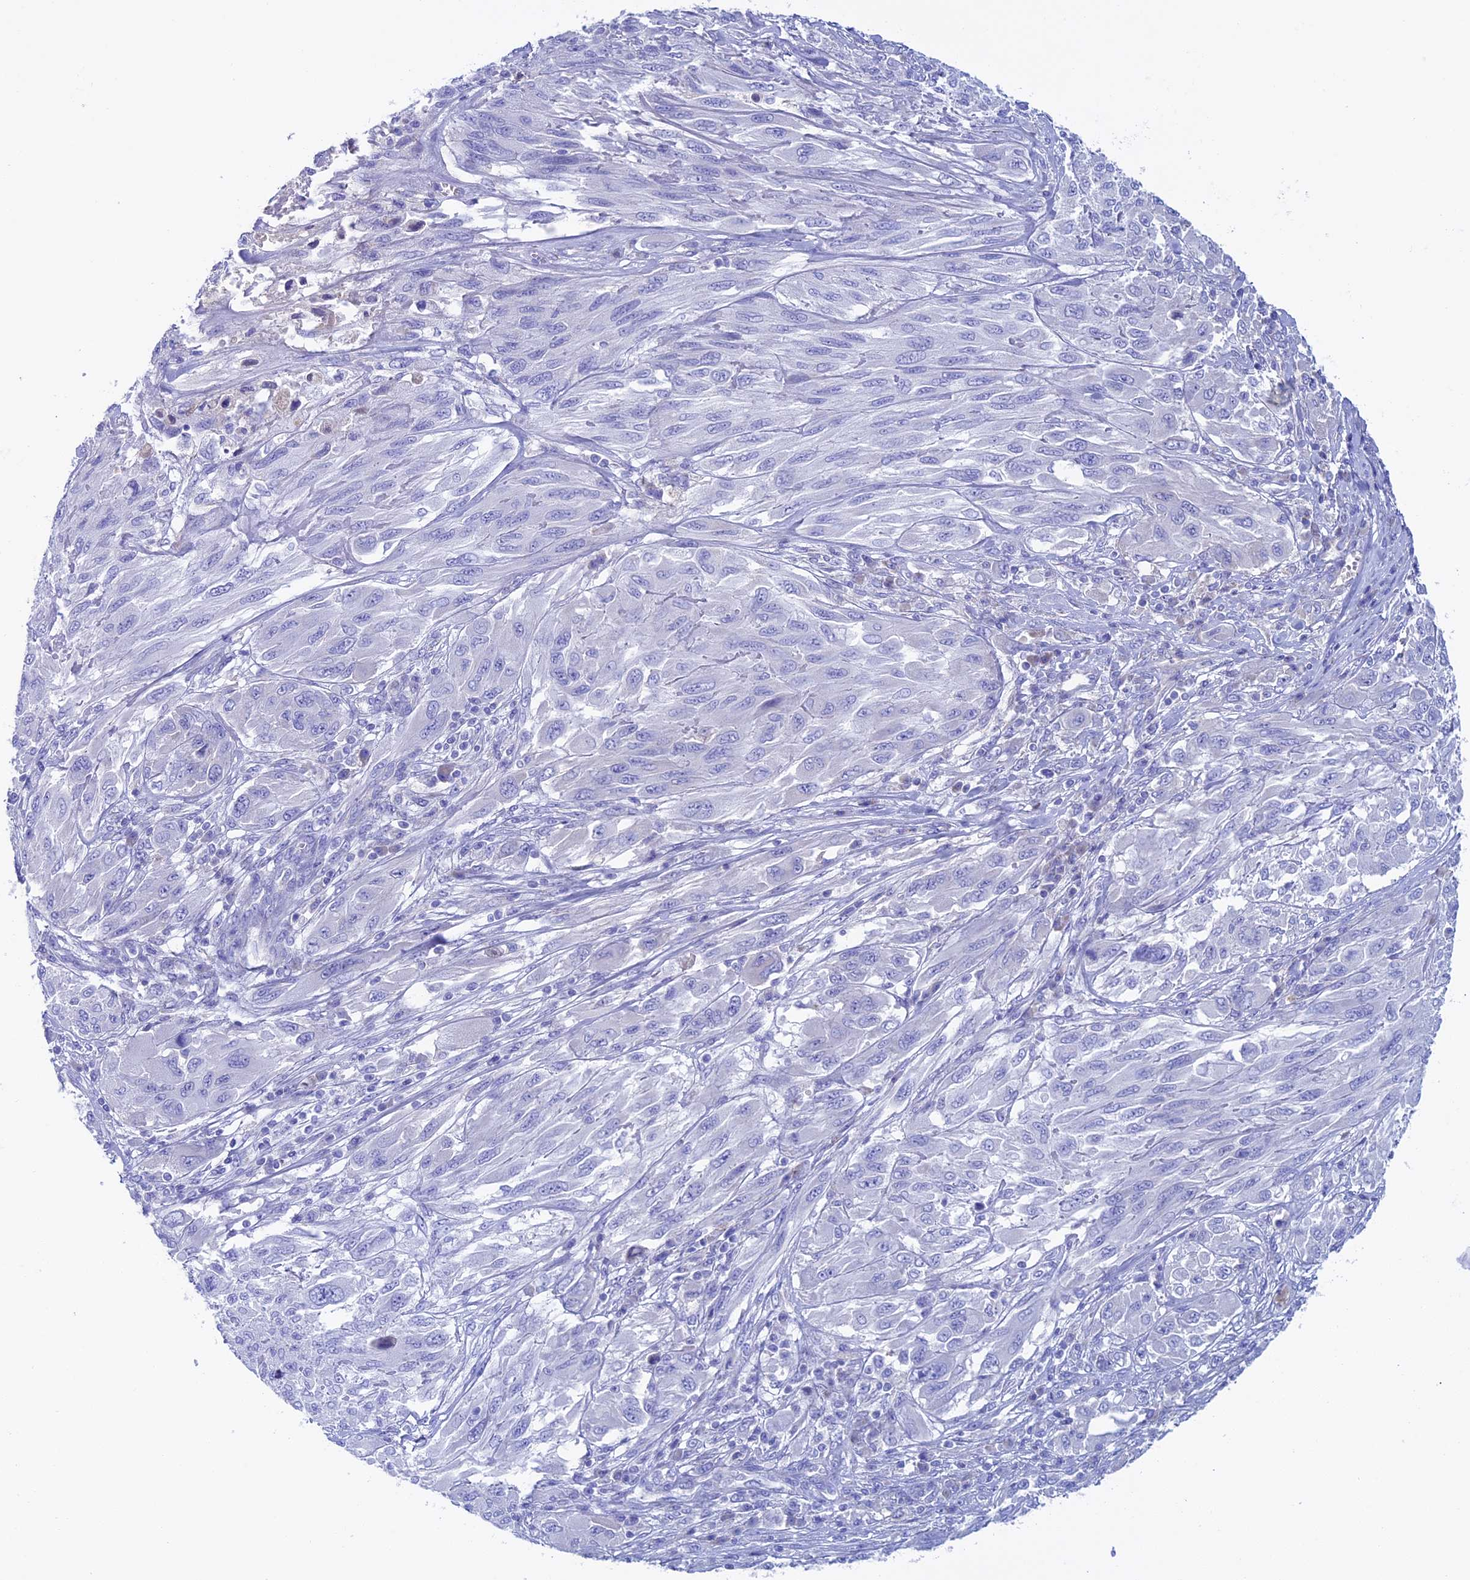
{"staining": {"intensity": "negative", "quantity": "none", "location": "none"}, "tissue": "melanoma", "cell_type": "Tumor cells", "image_type": "cancer", "snomed": [{"axis": "morphology", "description": "Malignant melanoma, NOS"}, {"axis": "topography", "description": "Skin"}], "caption": "The histopathology image demonstrates no significant staining in tumor cells of melanoma.", "gene": "SLC15A5", "patient": {"sex": "female", "age": 91}}